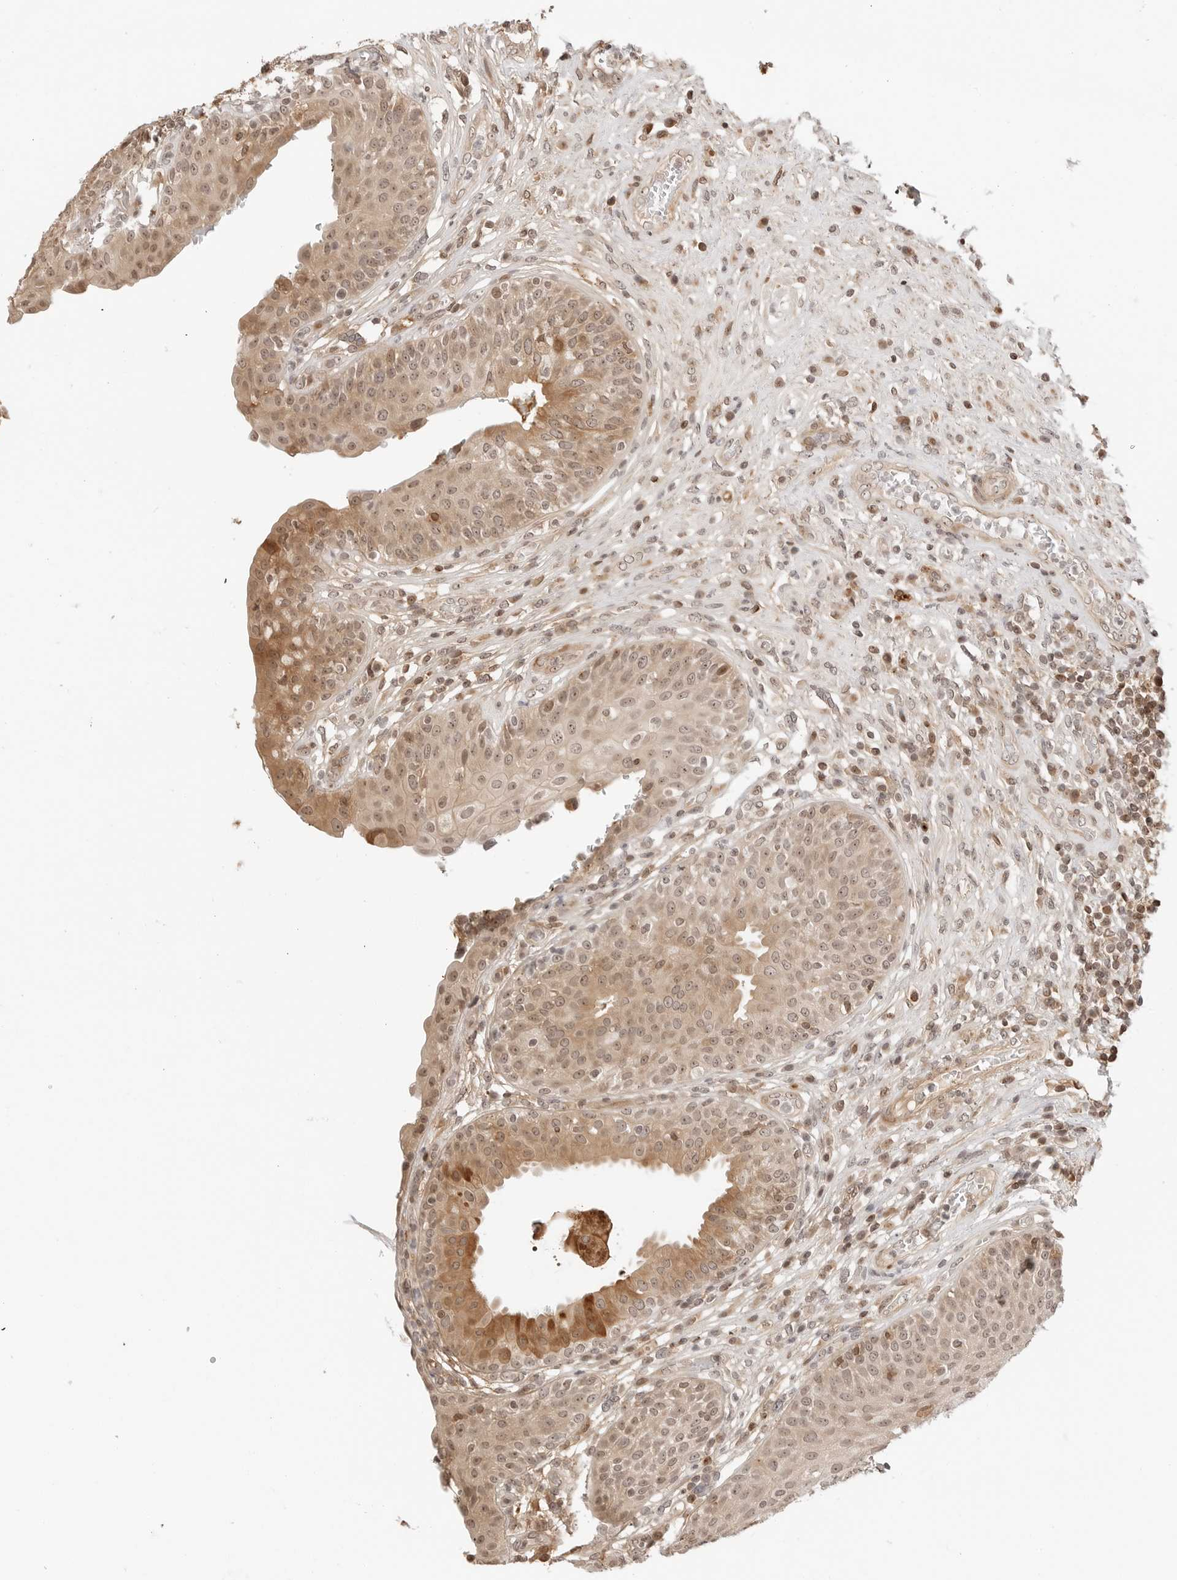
{"staining": {"intensity": "moderate", "quantity": "25%-75%", "location": "cytoplasmic/membranous,nuclear"}, "tissue": "urinary bladder", "cell_type": "Urothelial cells", "image_type": "normal", "snomed": [{"axis": "morphology", "description": "Normal tissue, NOS"}, {"axis": "topography", "description": "Urinary bladder"}], "caption": "Human urinary bladder stained with a brown dye demonstrates moderate cytoplasmic/membranous,nuclear positive staining in approximately 25%-75% of urothelial cells.", "gene": "GEM", "patient": {"sex": "female", "age": 62}}